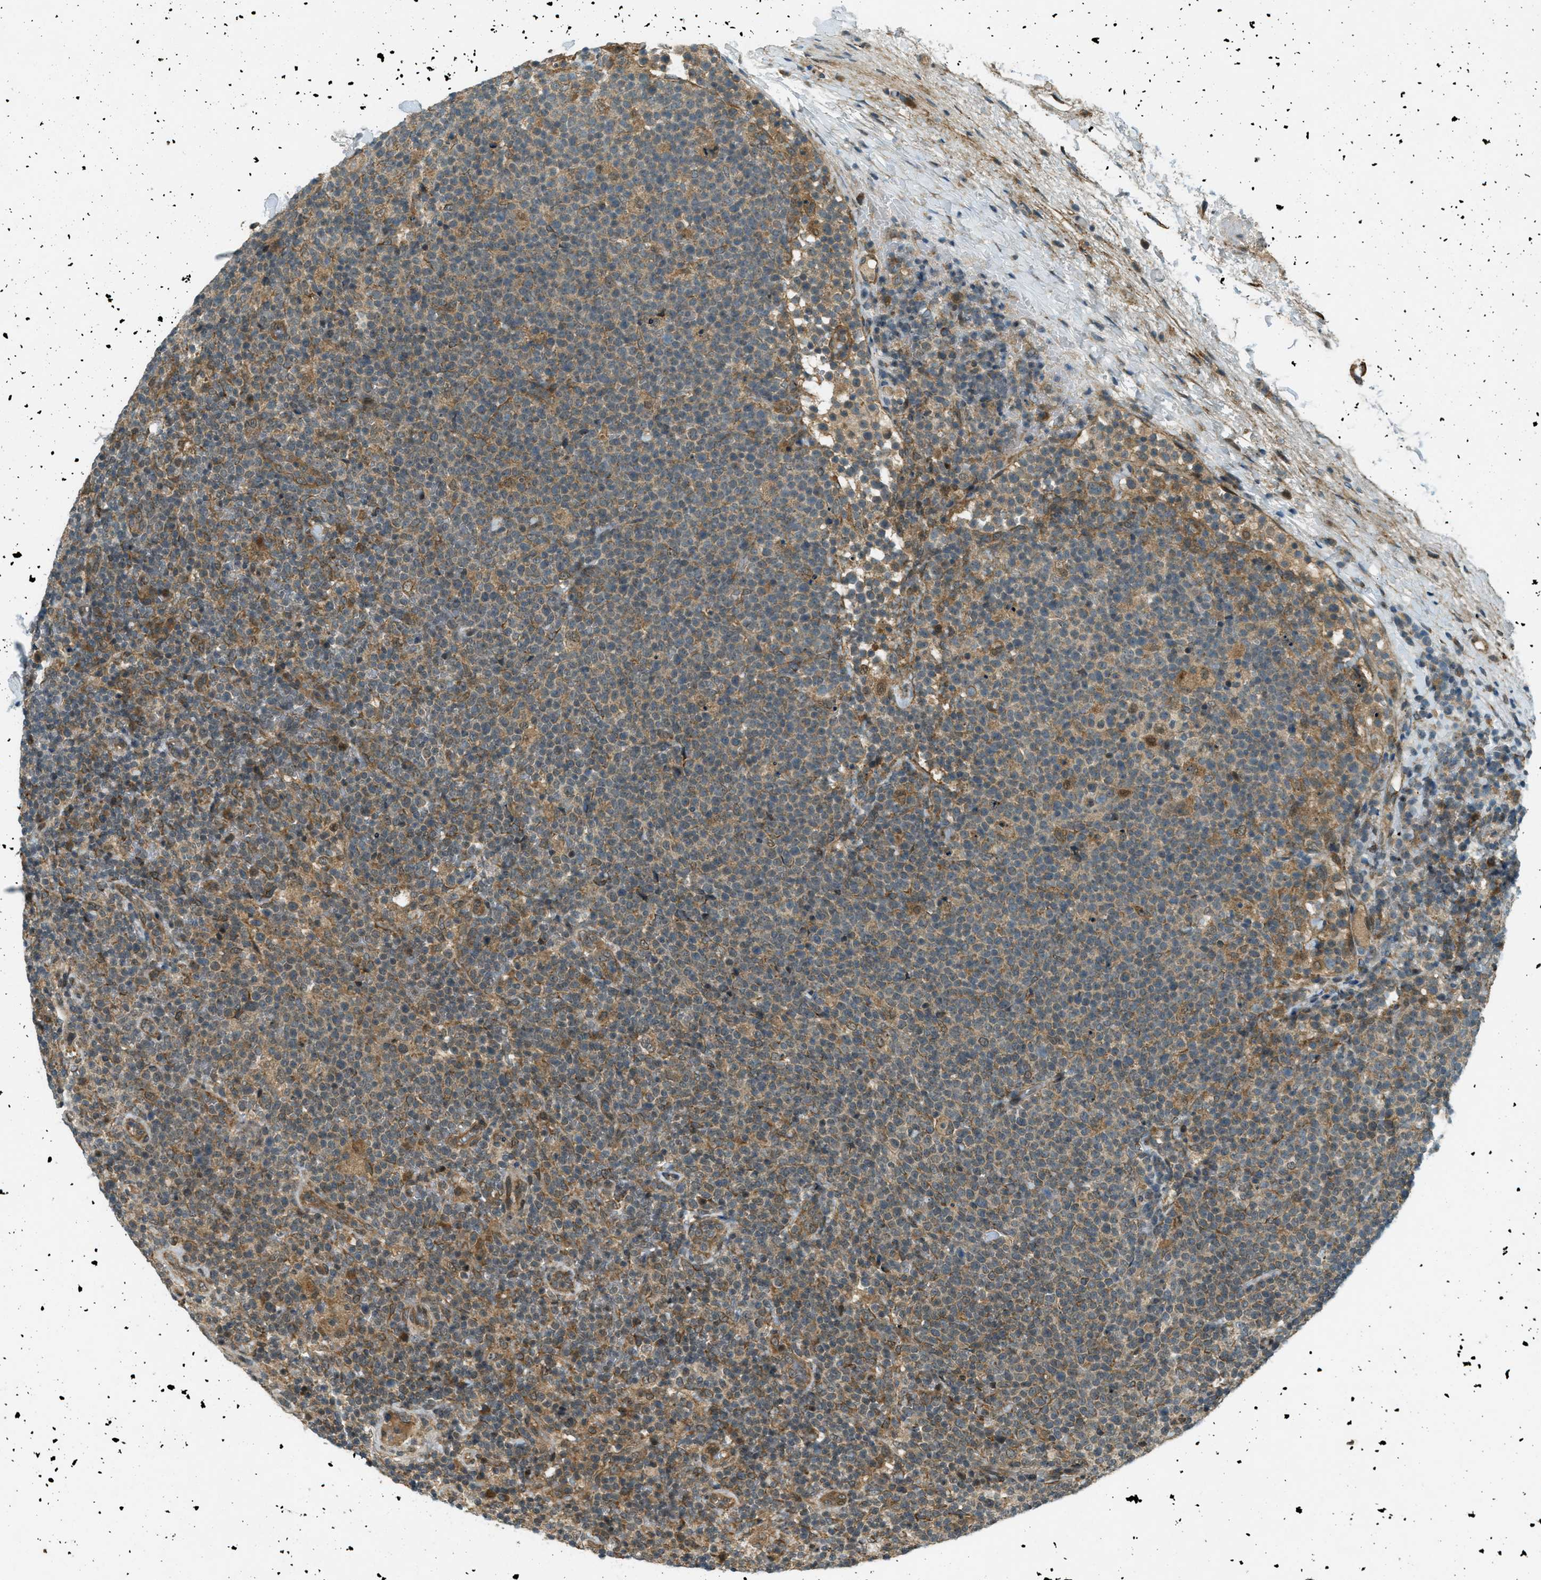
{"staining": {"intensity": "moderate", "quantity": "25%-75%", "location": "cytoplasmic/membranous"}, "tissue": "lymphoma", "cell_type": "Tumor cells", "image_type": "cancer", "snomed": [{"axis": "morphology", "description": "Malignant lymphoma, non-Hodgkin's type, High grade"}, {"axis": "topography", "description": "Lymph node"}], "caption": "Lymphoma stained with a protein marker shows moderate staining in tumor cells.", "gene": "EIF2AK3", "patient": {"sex": "male", "age": 61}}